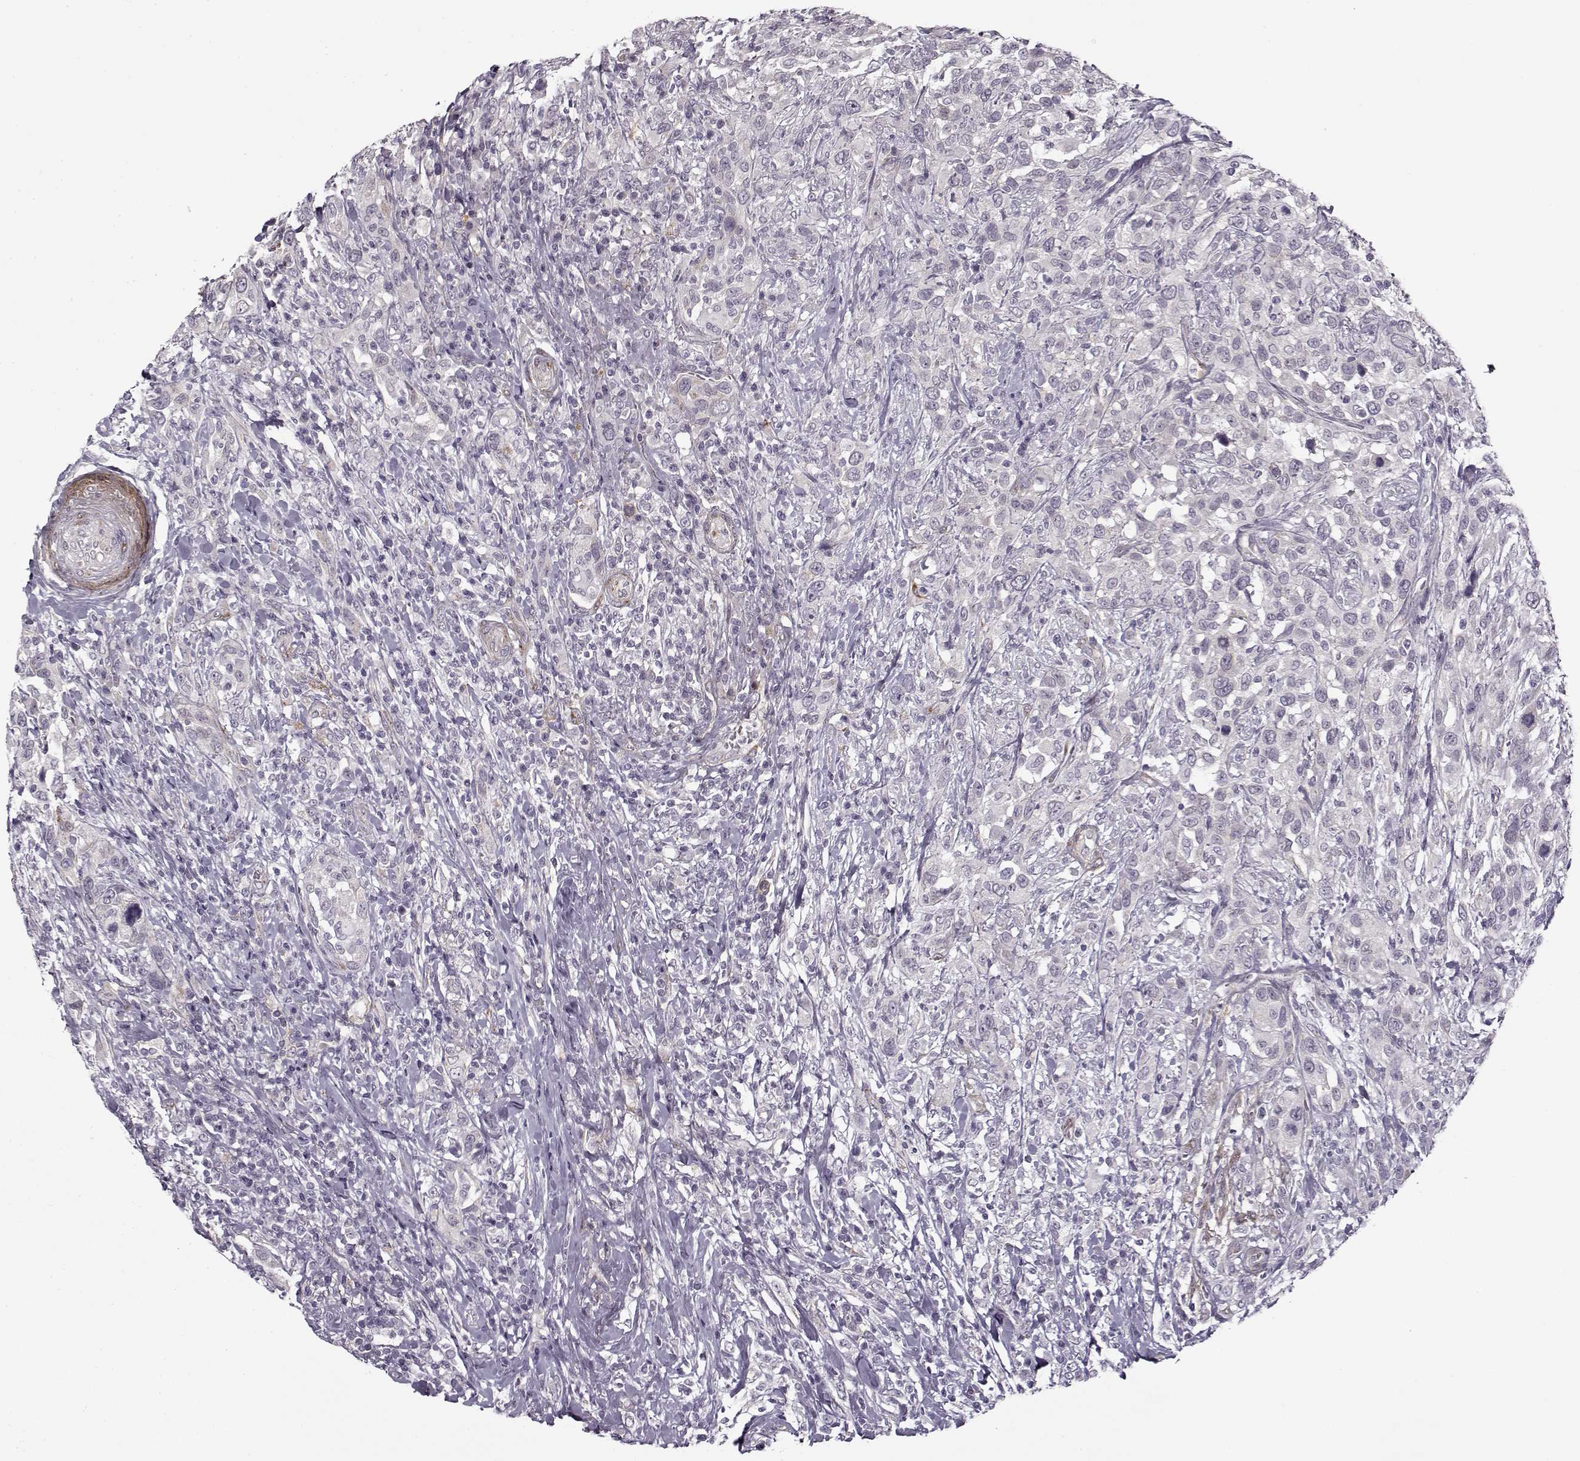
{"staining": {"intensity": "negative", "quantity": "none", "location": "none"}, "tissue": "urothelial cancer", "cell_type": "Tumor cells", "image_type": "cancer", "snomed": [{"axis": "morphology", "description": "Urothelial carcinoma, NOS"}, {"axis": "morphology", "description": "Urothelial carcinoma, High grade"}, {"axis": "topography", "description": "Urinary bladder"}], "caption": "IHC photomicrograph of neoplastic tissue: human urothelial cancer stained with DAB (3,3'-diaminobenzidine) shows no significant protein positivity in tumor cells. (DAB immunohistochemistry (IHC) with hematoxylin counter stain).", "gene": "LAMB2", "patient": {"sex": "female", "age": 64}}